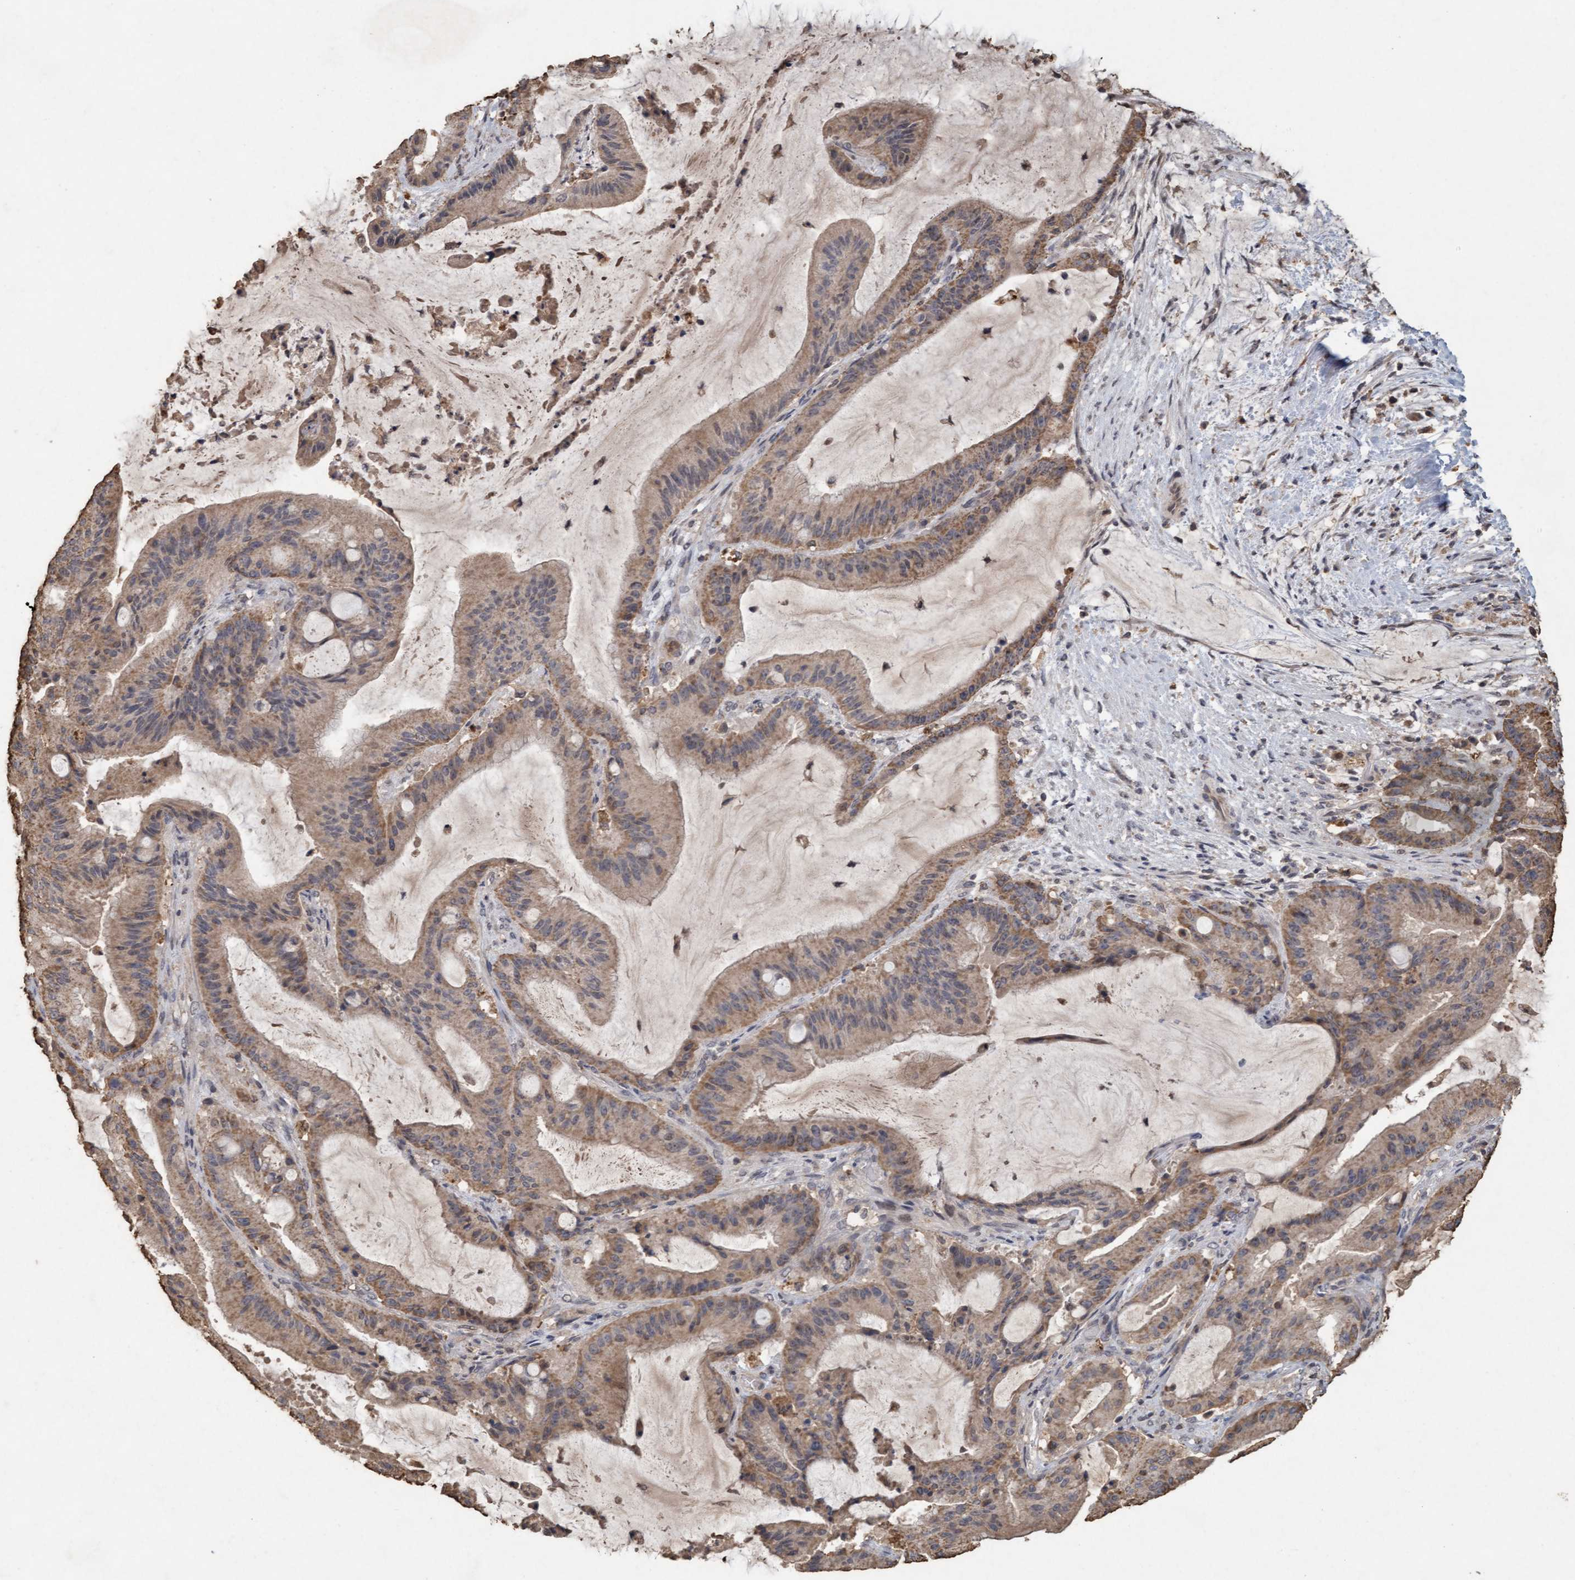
{"staining": {"intensity": "weak", "quantity": ">75%", "location": "cytoplasmic/membranous"}, "tissue": "liver cancer", "cell_type": "Tumor cells", "image_type": "cancer", "snomed": [{"axis": "morphology", "description": "Normal tissue, NOS"}, {"axis": "morphology", "description": "Cholangiocarcinoma"}, {"axis": "topography", "description": "Liver"}, {"axis": "topography", "description": "Peripheral nerve tissue"}], "caption": "An immunohistochemistry micrograph of tumor tissue is shown. Protein staining in brown highlights weak cytoplasmic/membranous positivity in cholangiocarcinoma (liver) within tumor cells. The protein of interest is shown in brown color, while the nuclei are stained blue.", "gene": "VSIG8", "patient": {"sex": "female", "age": 73}}